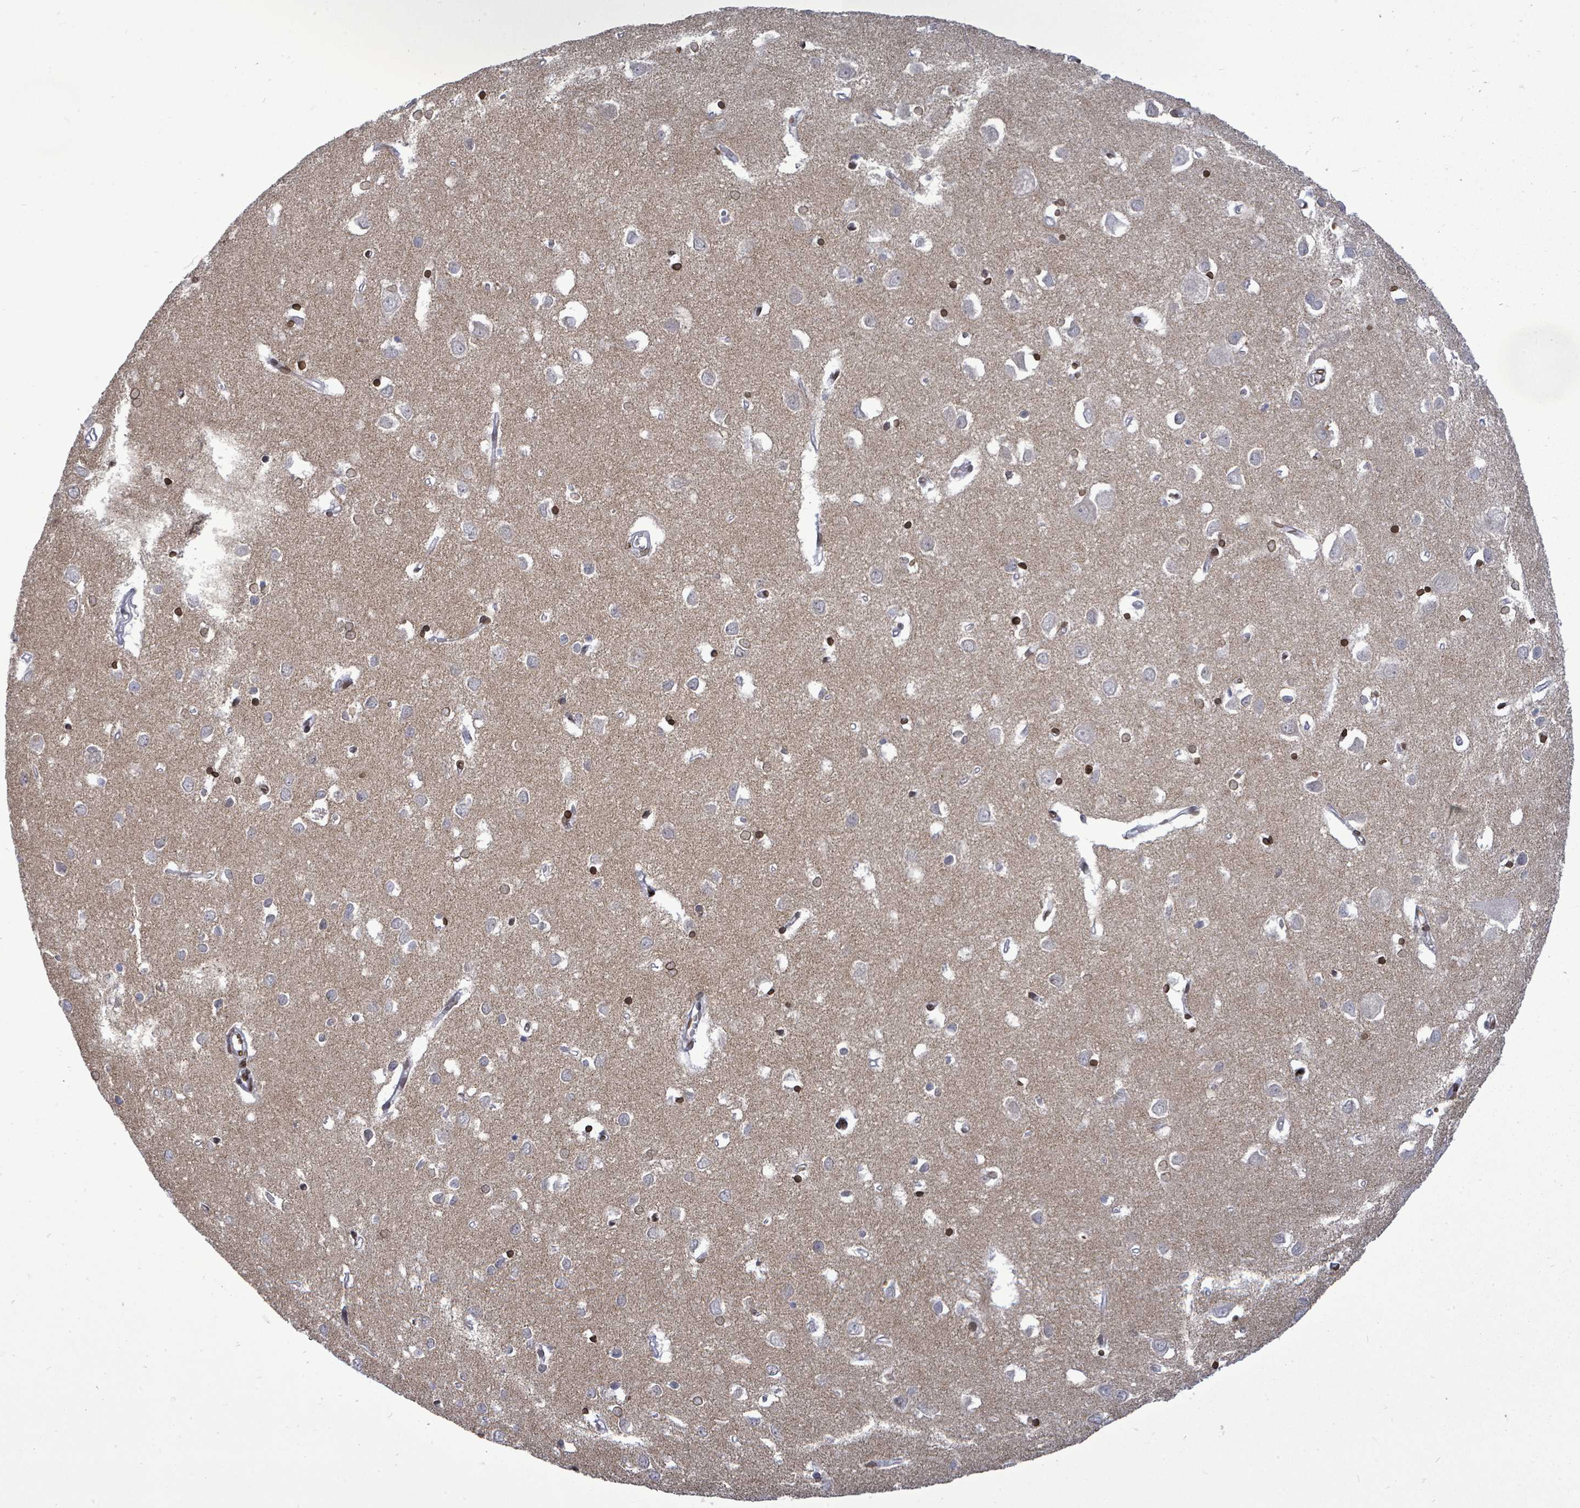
{"staining": {"intensity": "moderate", "quantity": "<25%", "location": "nuclear"}, "tissue": "cerebral cortex", "cell_type": "Endothelial cells", "image_type": "normal", "snomed": [{"axis": "morphology", "description": "Normal tissue, NOS"}, {"axis": "topography", "description": "Cerebral cortex"}], "caption": "Immunohistochemistry (IHC) of unremarkable cerebral cortex exhibits low levels of moderate nuclear positivity in about <25% of endothelial cells. (DAB (3,3'-diaminobenzidine) IHC, brown staining for protein, blue staining for nuclei).", "gene": "ARFGAP1", "patient": {"sex": "female", "age": 64}}